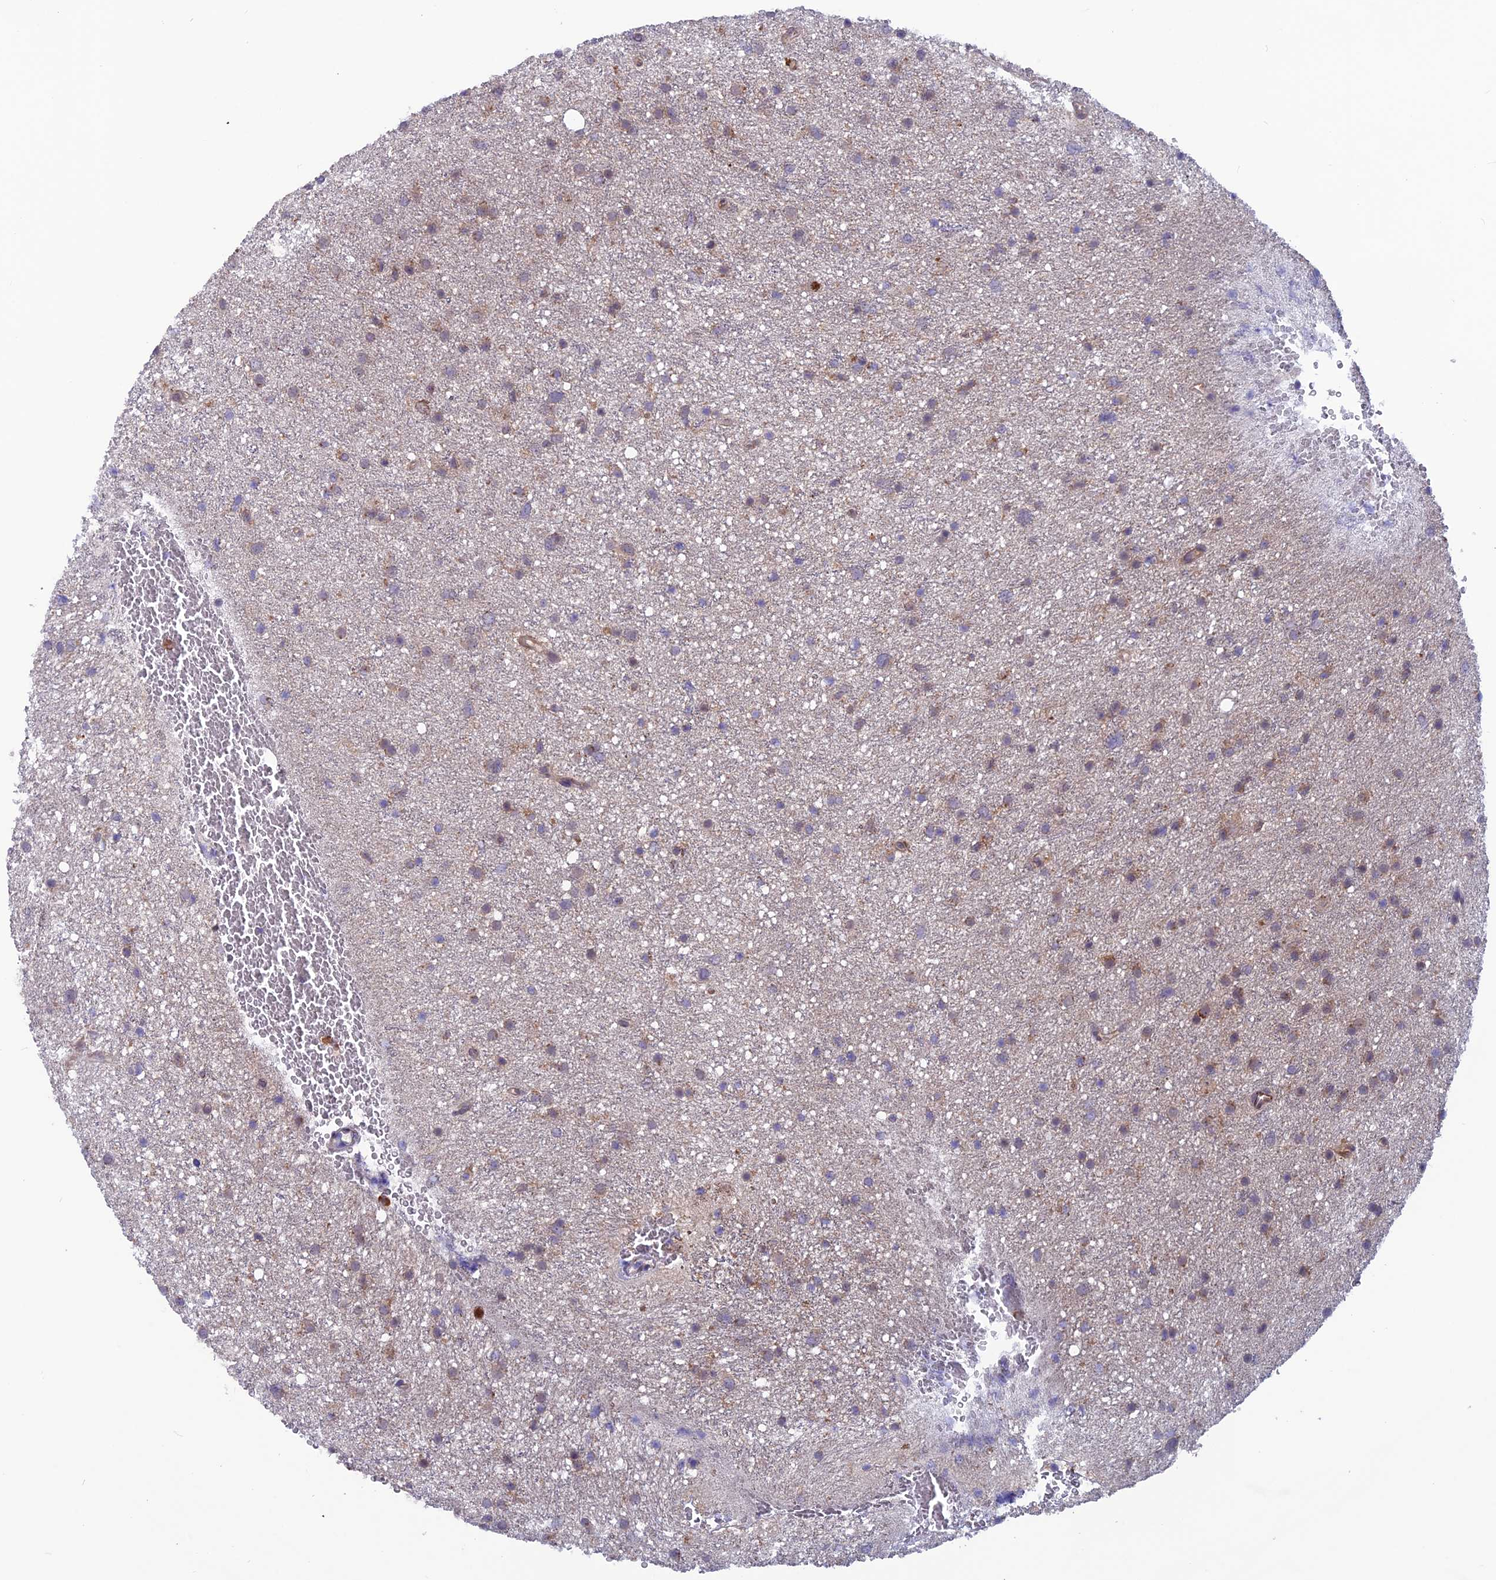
{"staining": {"intensity": "weak", "quantity": "25%-75%", "location": "cytoplasmic/membranous"}, "tissue": "glioma", "cell_type": "Tumor cells", "image_type": "cancer", "snomed": [{"axis": "morphology", "description": "Glioma, malignant, Low grade"}, {"axis": "topography", "description": "Cerebral cortex"}], "caption": "Brown immunohistochemical staining in malignant low-grade glioma demonstrates weak cytoplasmic/membranous positivity in approximately 25%-75% of tumor cells.", "gene": "MAST2", "patient": {"sex": "female", "age": 39}}